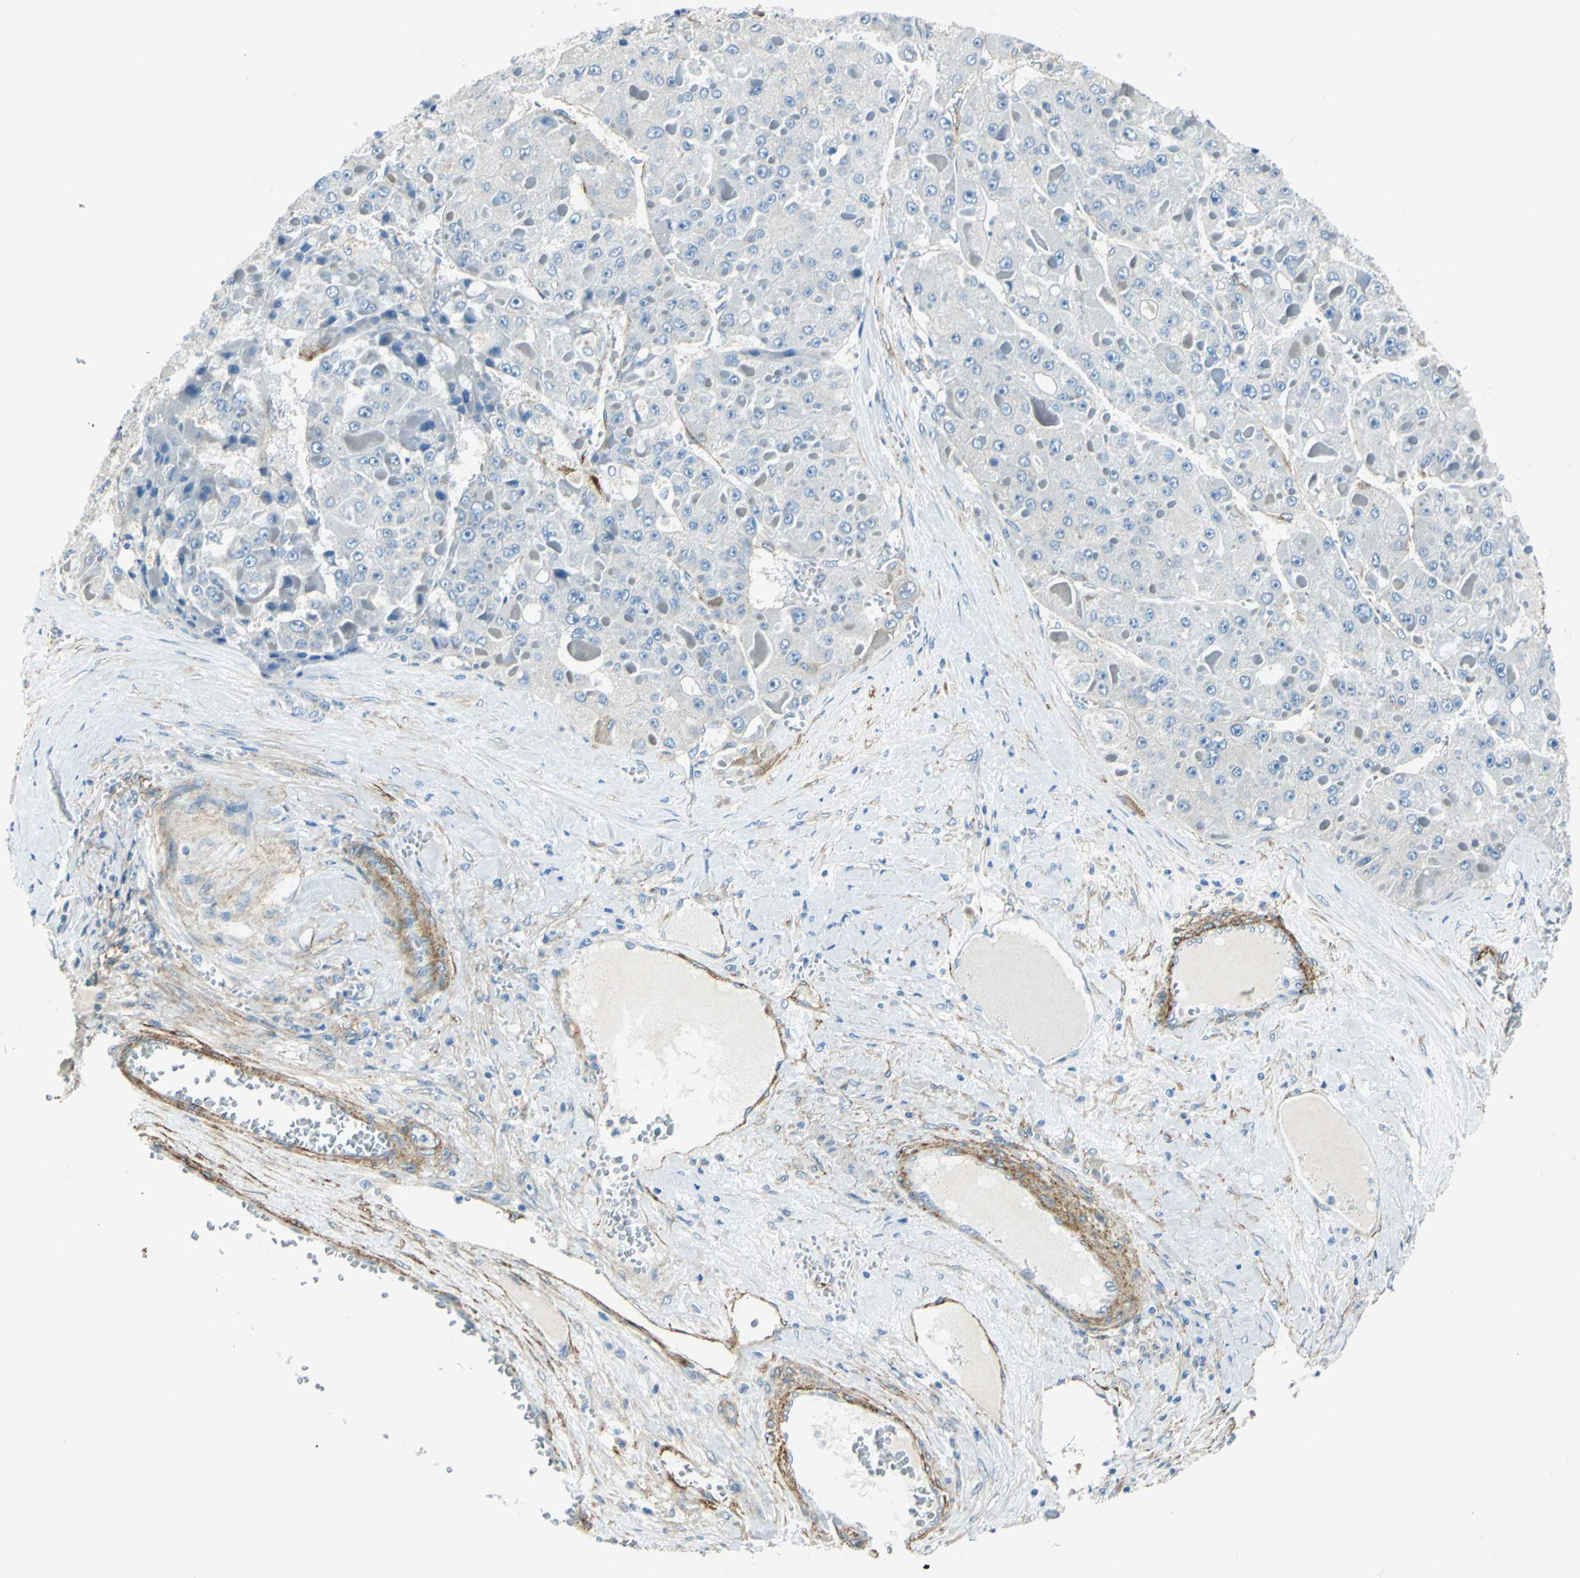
{"staining": {"intensity": "negative", "quantity": "none", "location": "none"}, "tissue": "liver cancer", "cell_type": "Tumor cells", "image_type": "cancer", "snomed": [{"axis": "morphology", "description": "Carcinoma, Hepatocellular, NOS"}, {"axis": "topography", "description": "Liver"}], "caption": "Tumor cells are negative for protein expression in human liver hepatocellular carcinoma. Nuclei are stained in blue.", "gene": "AKAP12", "patient": {"sex": "female", "age": 73}}